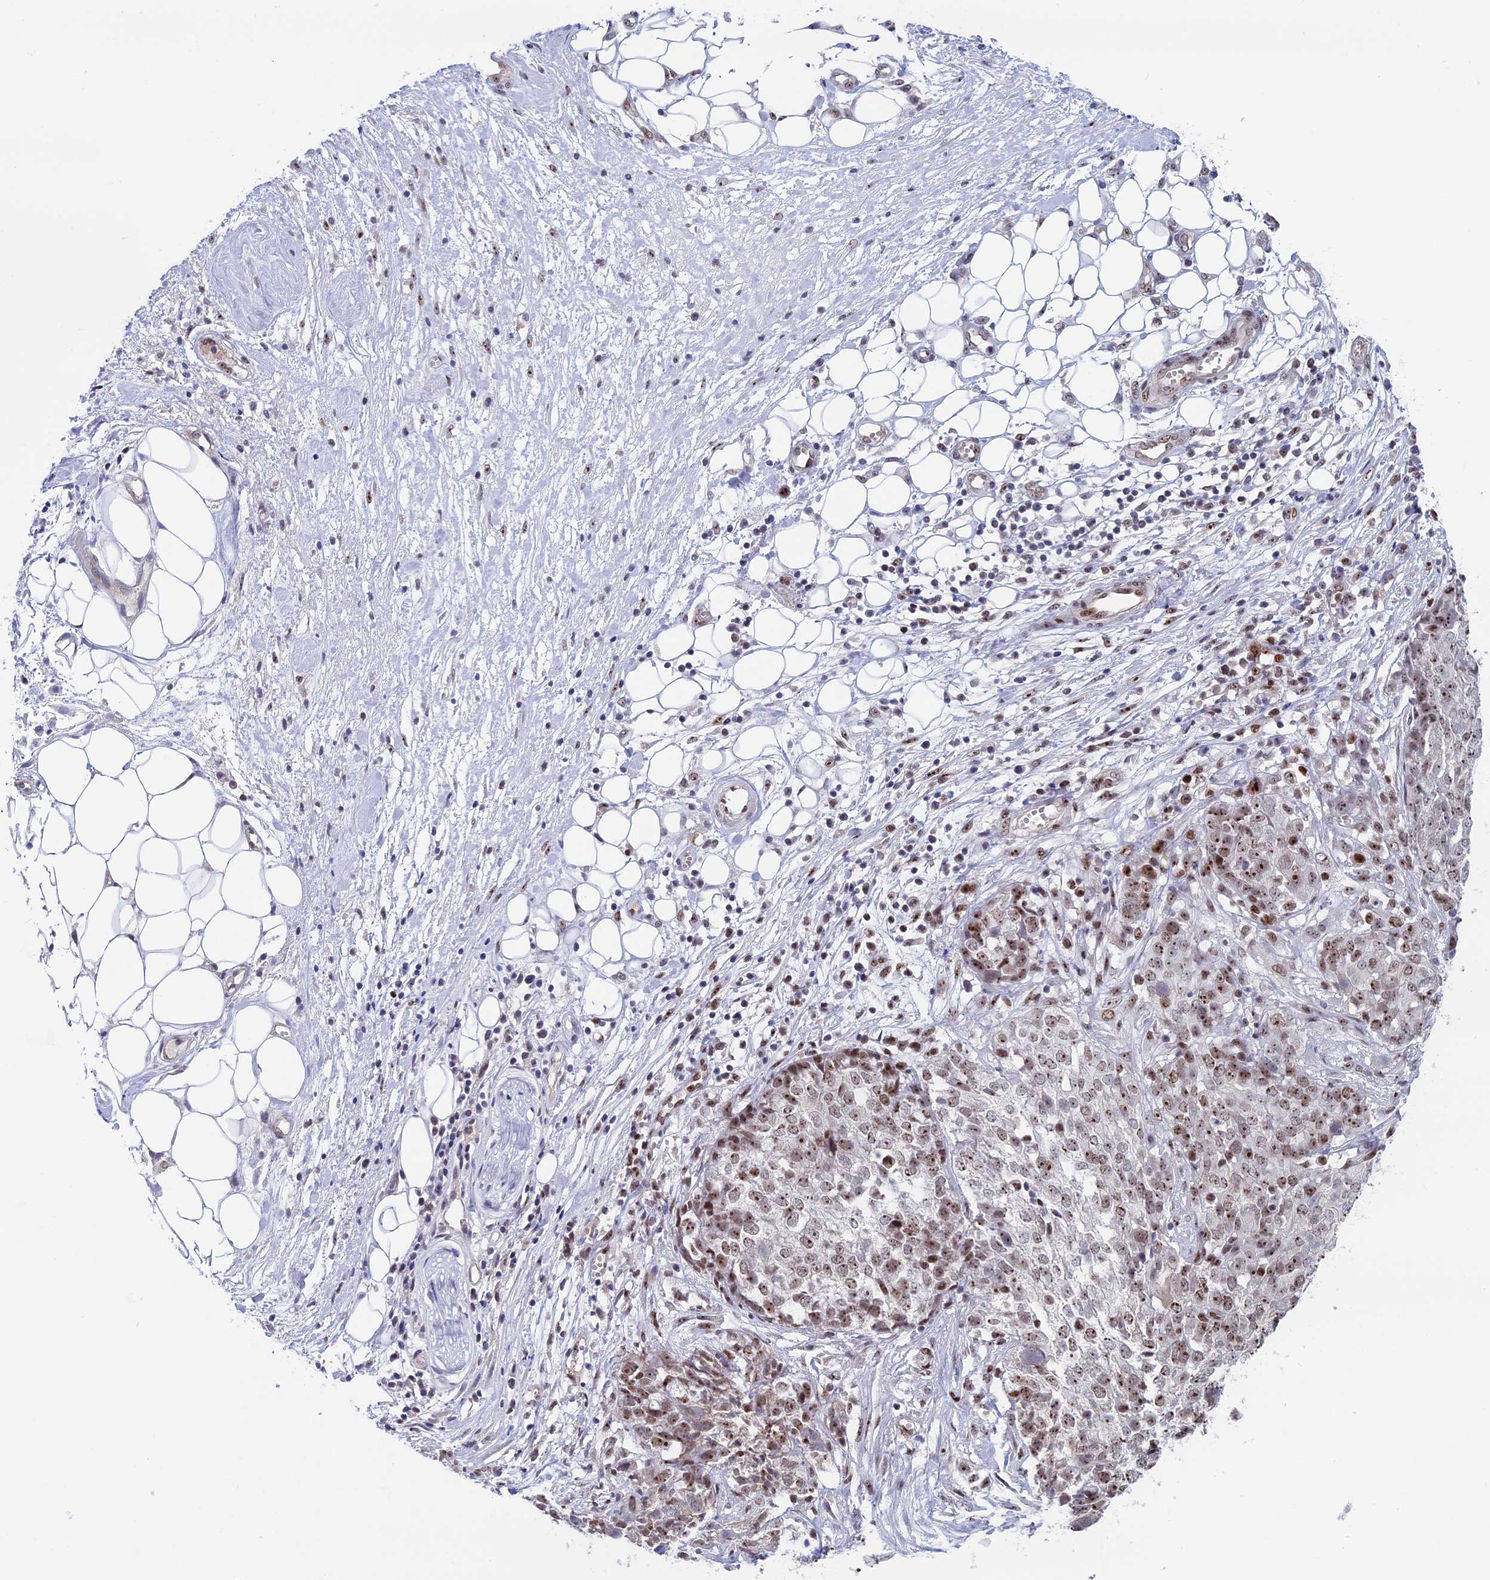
{"staining": {"intensity": "moderate", "quantity": ">75%", "location": "nuclear"}, "tissue": "ovarian cancer", "cell_type": "Tumor cells", "image_type": "cancer", "snomed": [{"axis": "morphology", "description": "Cystadenocarcinoma, serous, NOS"}, {"axis": "topography", "description": "Soft tissue"}, {"axis": "topography", "description": "Ovary"}], "caption": "Moderate nuclear positivity is appreciated in approximately >75% of tumor cells in serous cystadenocarcinoma (ovarian).", "gene": "CCDC86", "patient": {"sex": "female", "age": 57}}